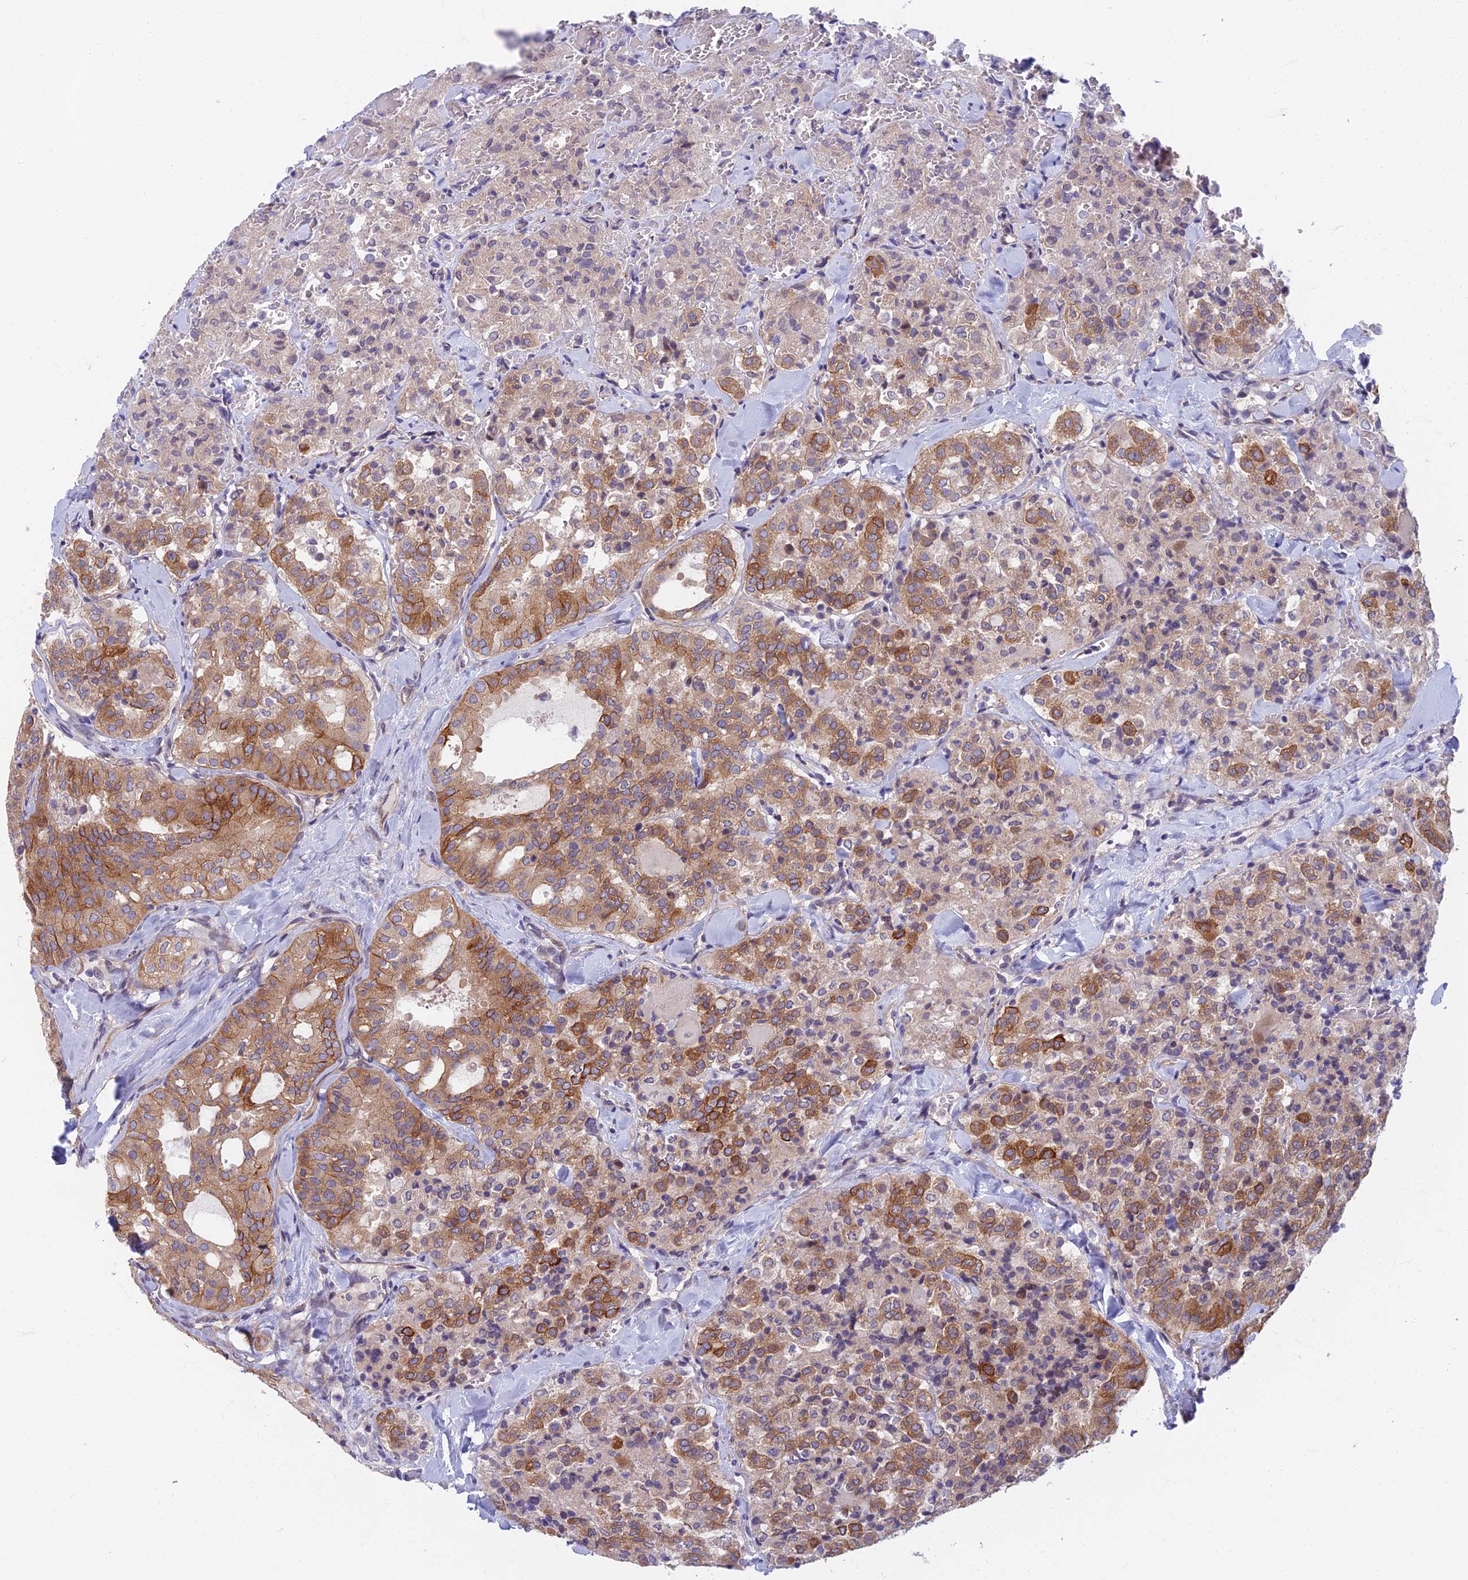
{"staining": {"intensity": "strong", "quantity": "25%-75%", "location": "cytoplasmic/membranous"}, "tissue": "thyroid cancer", "cell_type": "Tumor cells", "image_type": "cancer", "snomed": [{"axis": "morphology", "description": "Follicular adenoma carcinoma, NOS"}, {"axis": "topography", "description": "Thyroid gland"}], "caption": "Immunohistochemical staining of human thyroid cancer (follicular adenoma carcinoma) exhibits strong cytoplasmic/membranous protein positivity in approximately 25%-75% of tumor cells. Immunohistochemistry (ihc) stains the protein in brown and the nuclei are stained blue.", "gene": "RHBDL2", "patient": {"sex": "male", "age": 75}}